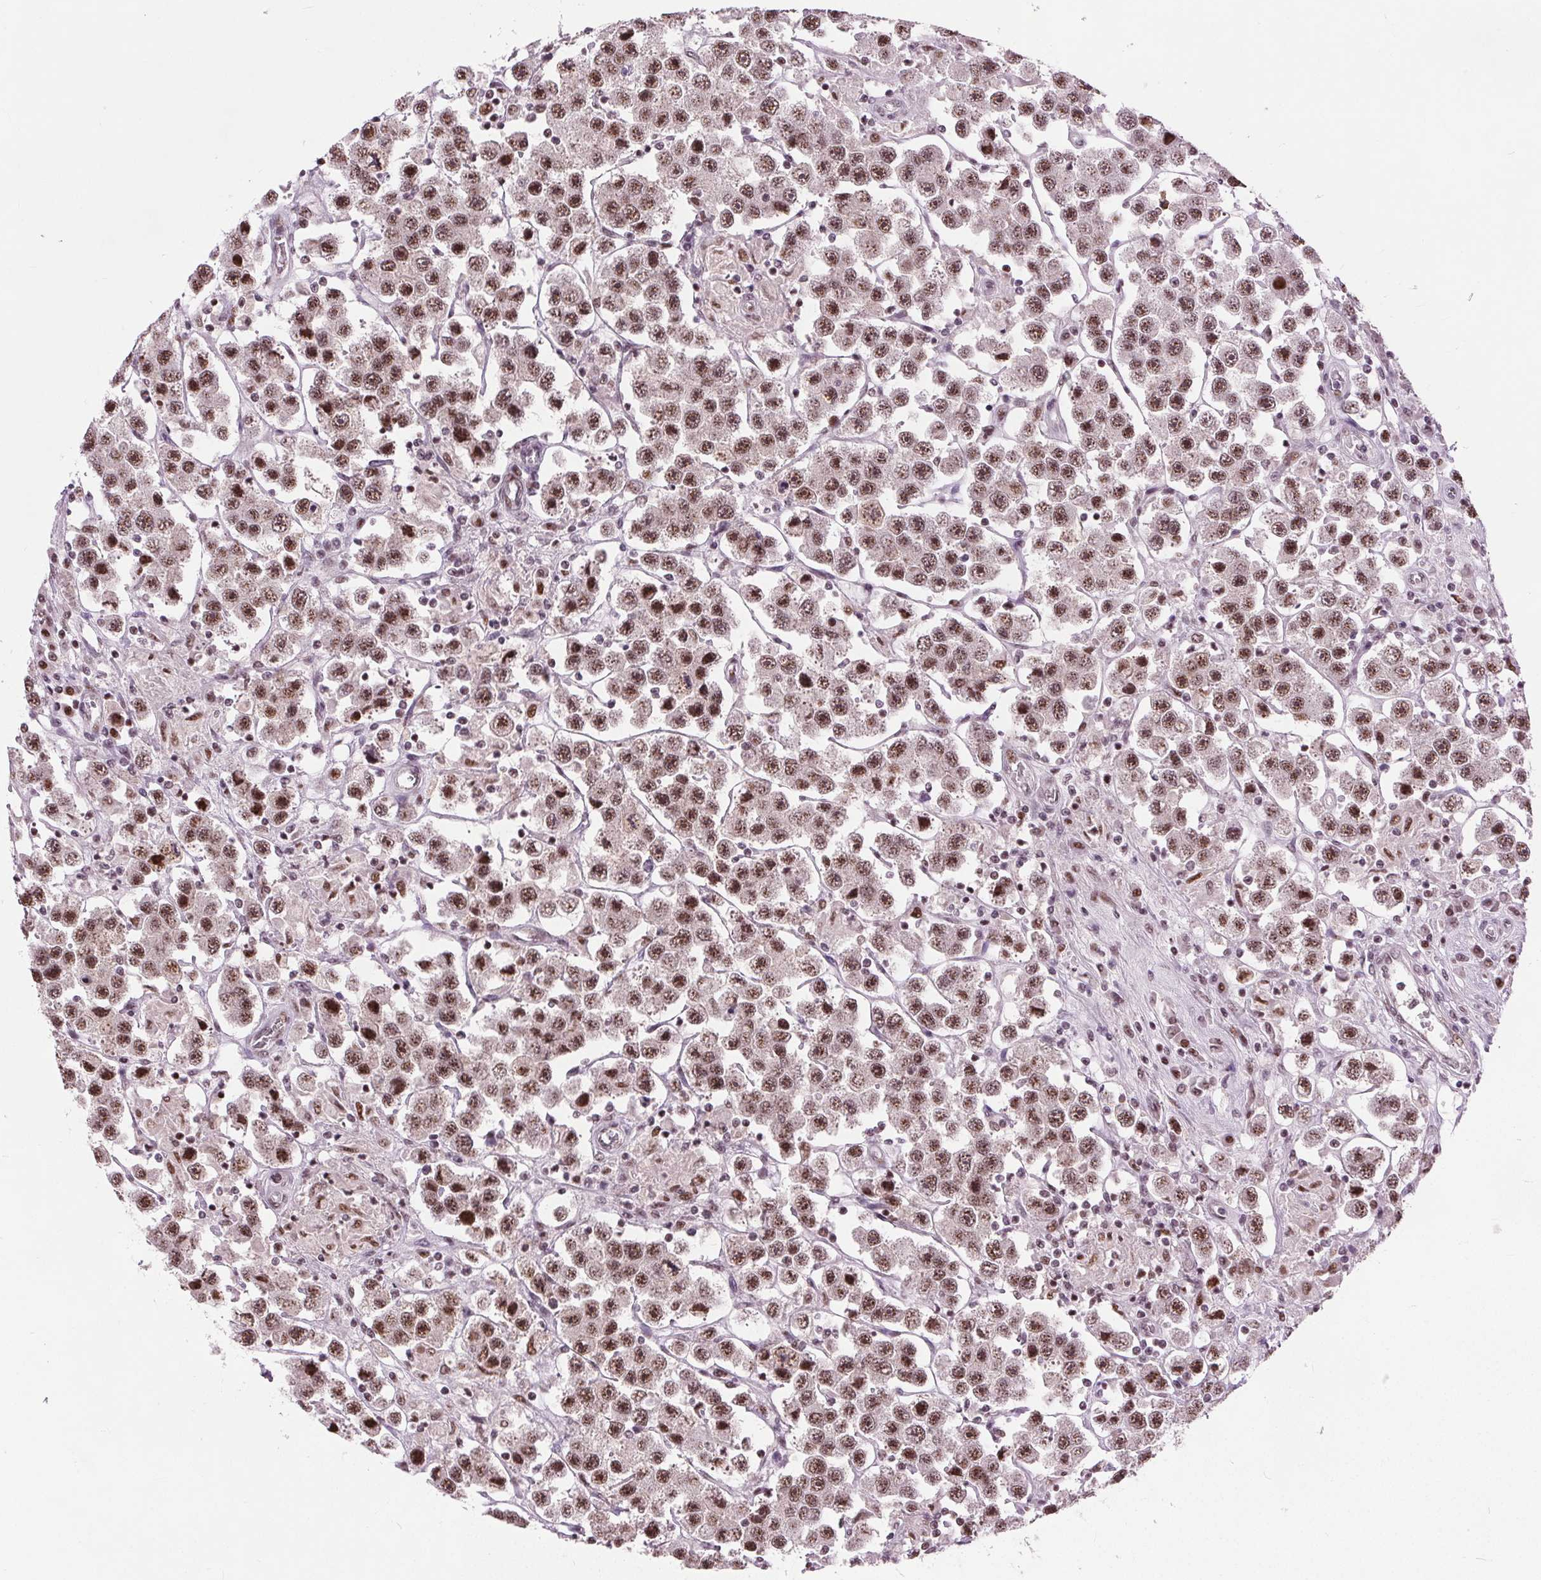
{"staining": {"intensity": "moderate", "quantity": ">75%", "location": "nuclear"}, "tissue": "testis cancer", "cell_type": "Tumor cells", "image_type": "cancer", "snomed": [{"axis": "morphology", "description": "Seminoma, NOS"}, {"axis": "topography", "description": "Testis"}], "caption": "This photomicrograph reveals immunohistochemistry (IHC) staining of seminoma (testis), with medium moderate nuclear staining in approximately >75% of tumor cells.", "gene": "TTC34", "patient": {"sex": "male", "age": 45}}